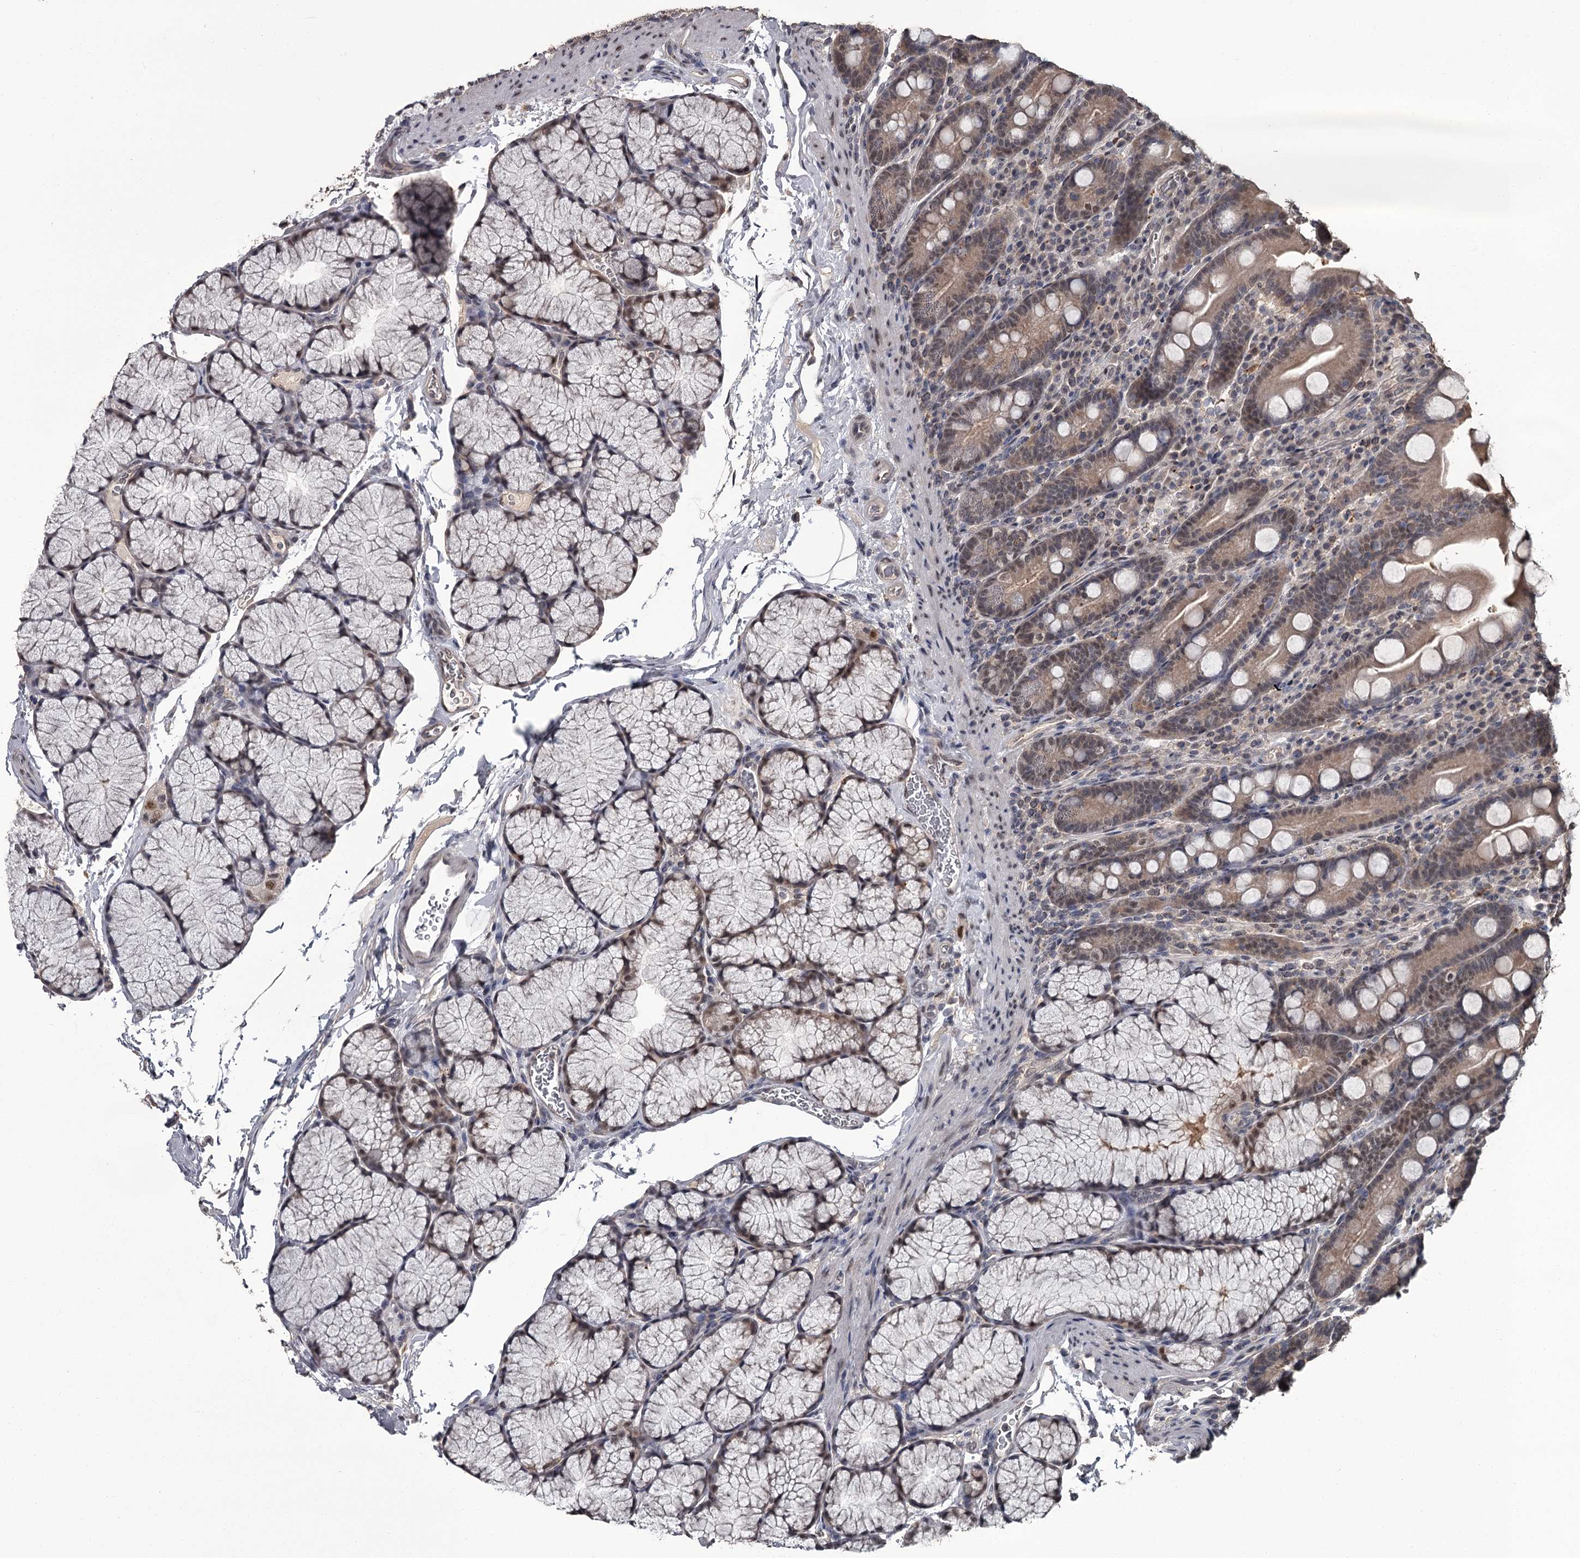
{"staining": {"intensity": "weak", "quantity": "25%-75%", "location": "cytoplasmic/membranous"}, "tissue": "duodenum", "cell_type": "Glandular cells", "image_type": "normal", "snomed": [{"axis": "morphology", "description": "Normal tissue, NOS"}, {"axis": "topography", "description": "Duodenum"}], "caption": "Glandular cells reveal low levels of weak cytoplasmic/membranous positivity in about 25%-75% of cells in normal human duodenum. Using DAB (3,3'-diaminobenzidine) (brown) and hematoxylin (blue) stains, captured at high magnification using brightfield microscopy.", "gene": "PRPF40B", "patient": {"sex": "male", "age": 35}}